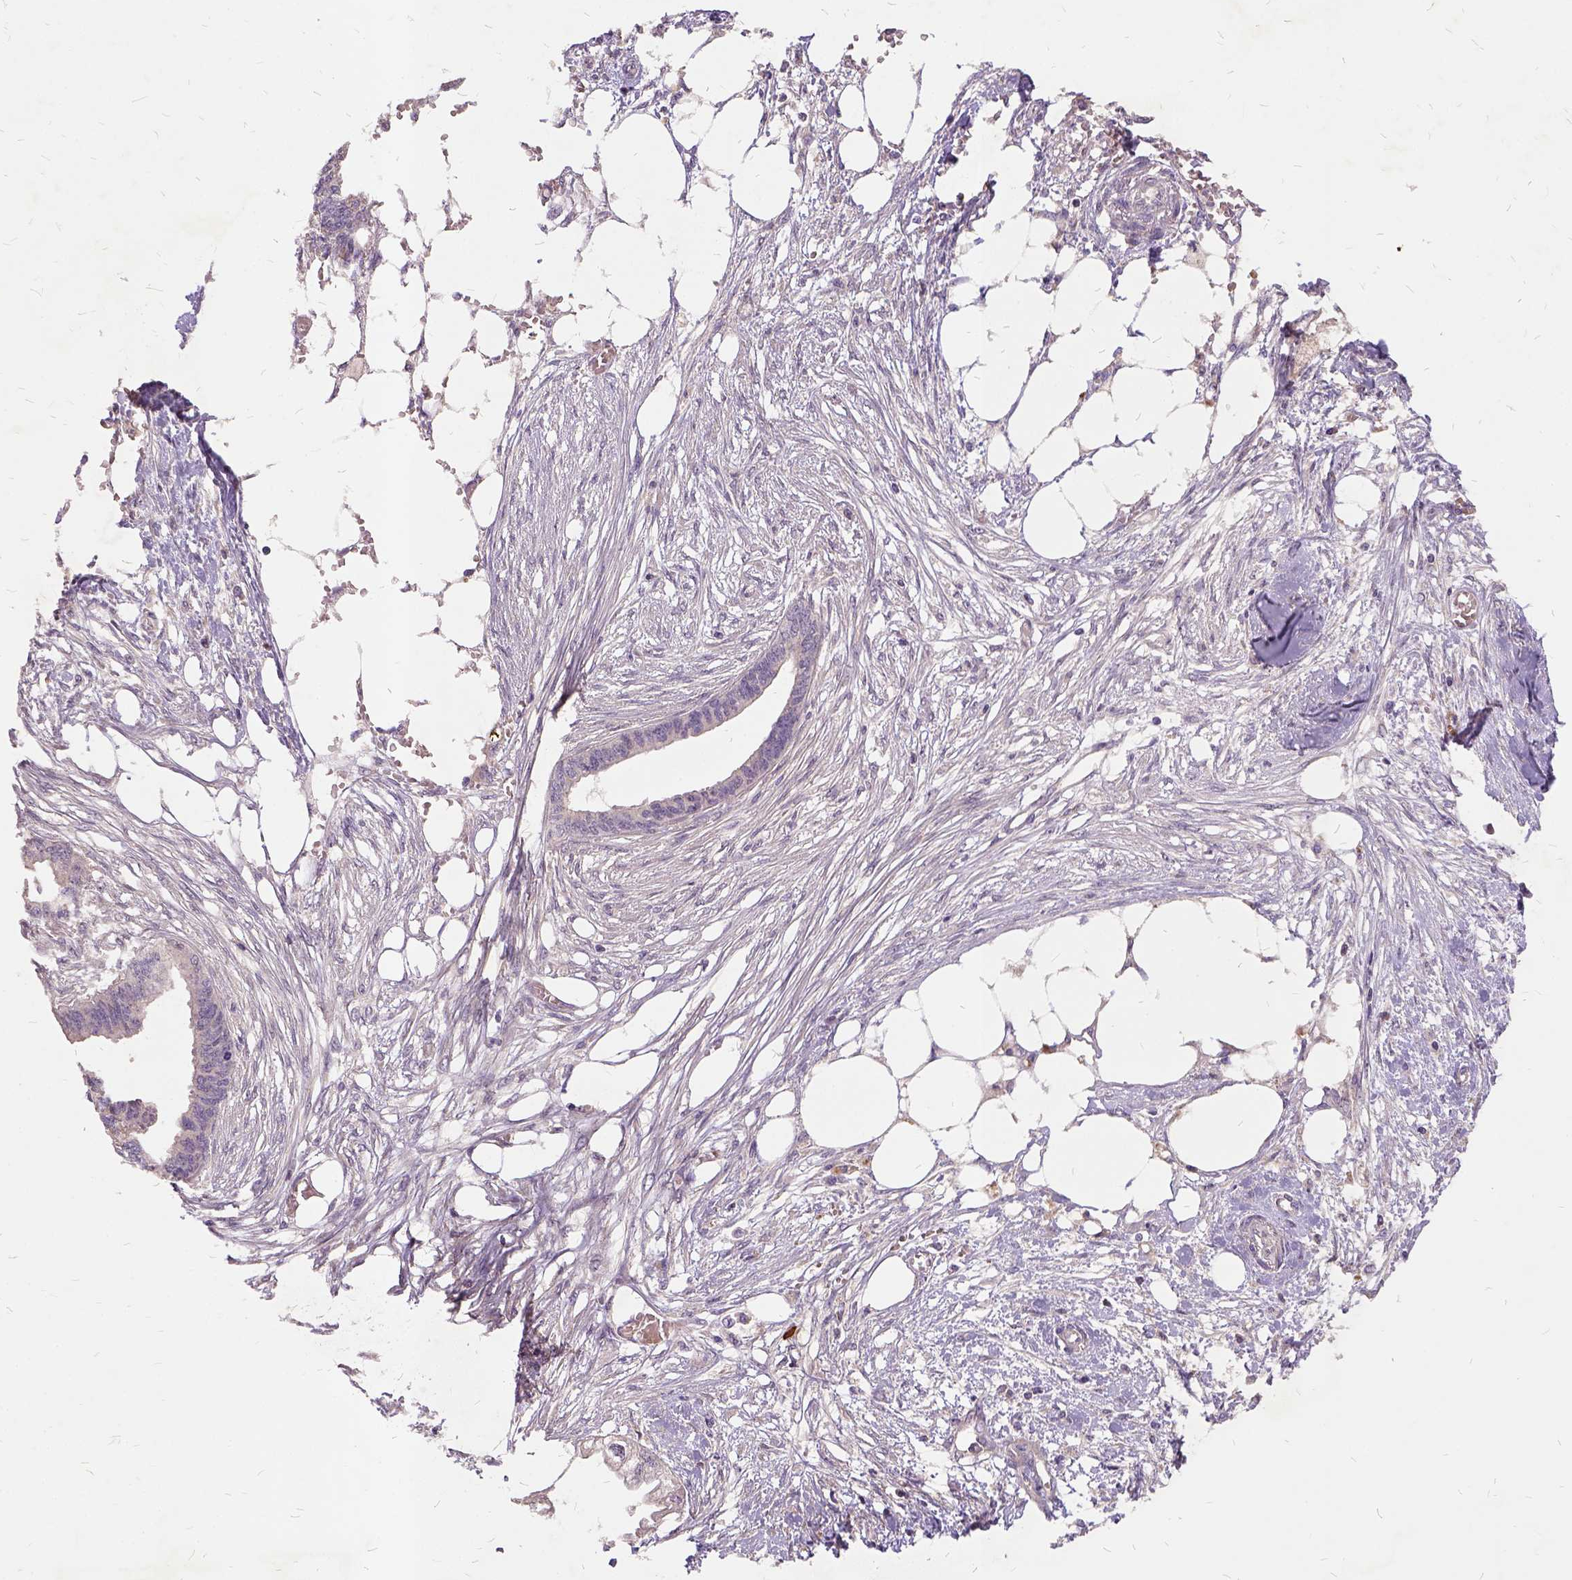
{"staining": {"intensity": "negative", "quantity": "none", "location": "none"}, "tissue": "endometrial cancer", "cell_type": "Tumor cells", "image_type": "cancer", "snomed": [{"axis": "morphology", "description": "Adenocarcinoma, NOS"}, {"axis": "morphology", "description": "Adenocarcinoma, metastatic, NOS"}, {"axis": "topography", "description": "Adipose tissue"}, {"axis": "topography", "description": "Endometrium"}], "caption": "An immunohistochemistry image of endometrial cancer is shown. There is no staining in tumor cells of endometrial cancer.", "gene": "ILRUN", "patient": {"sex": "female", "age": 67}}